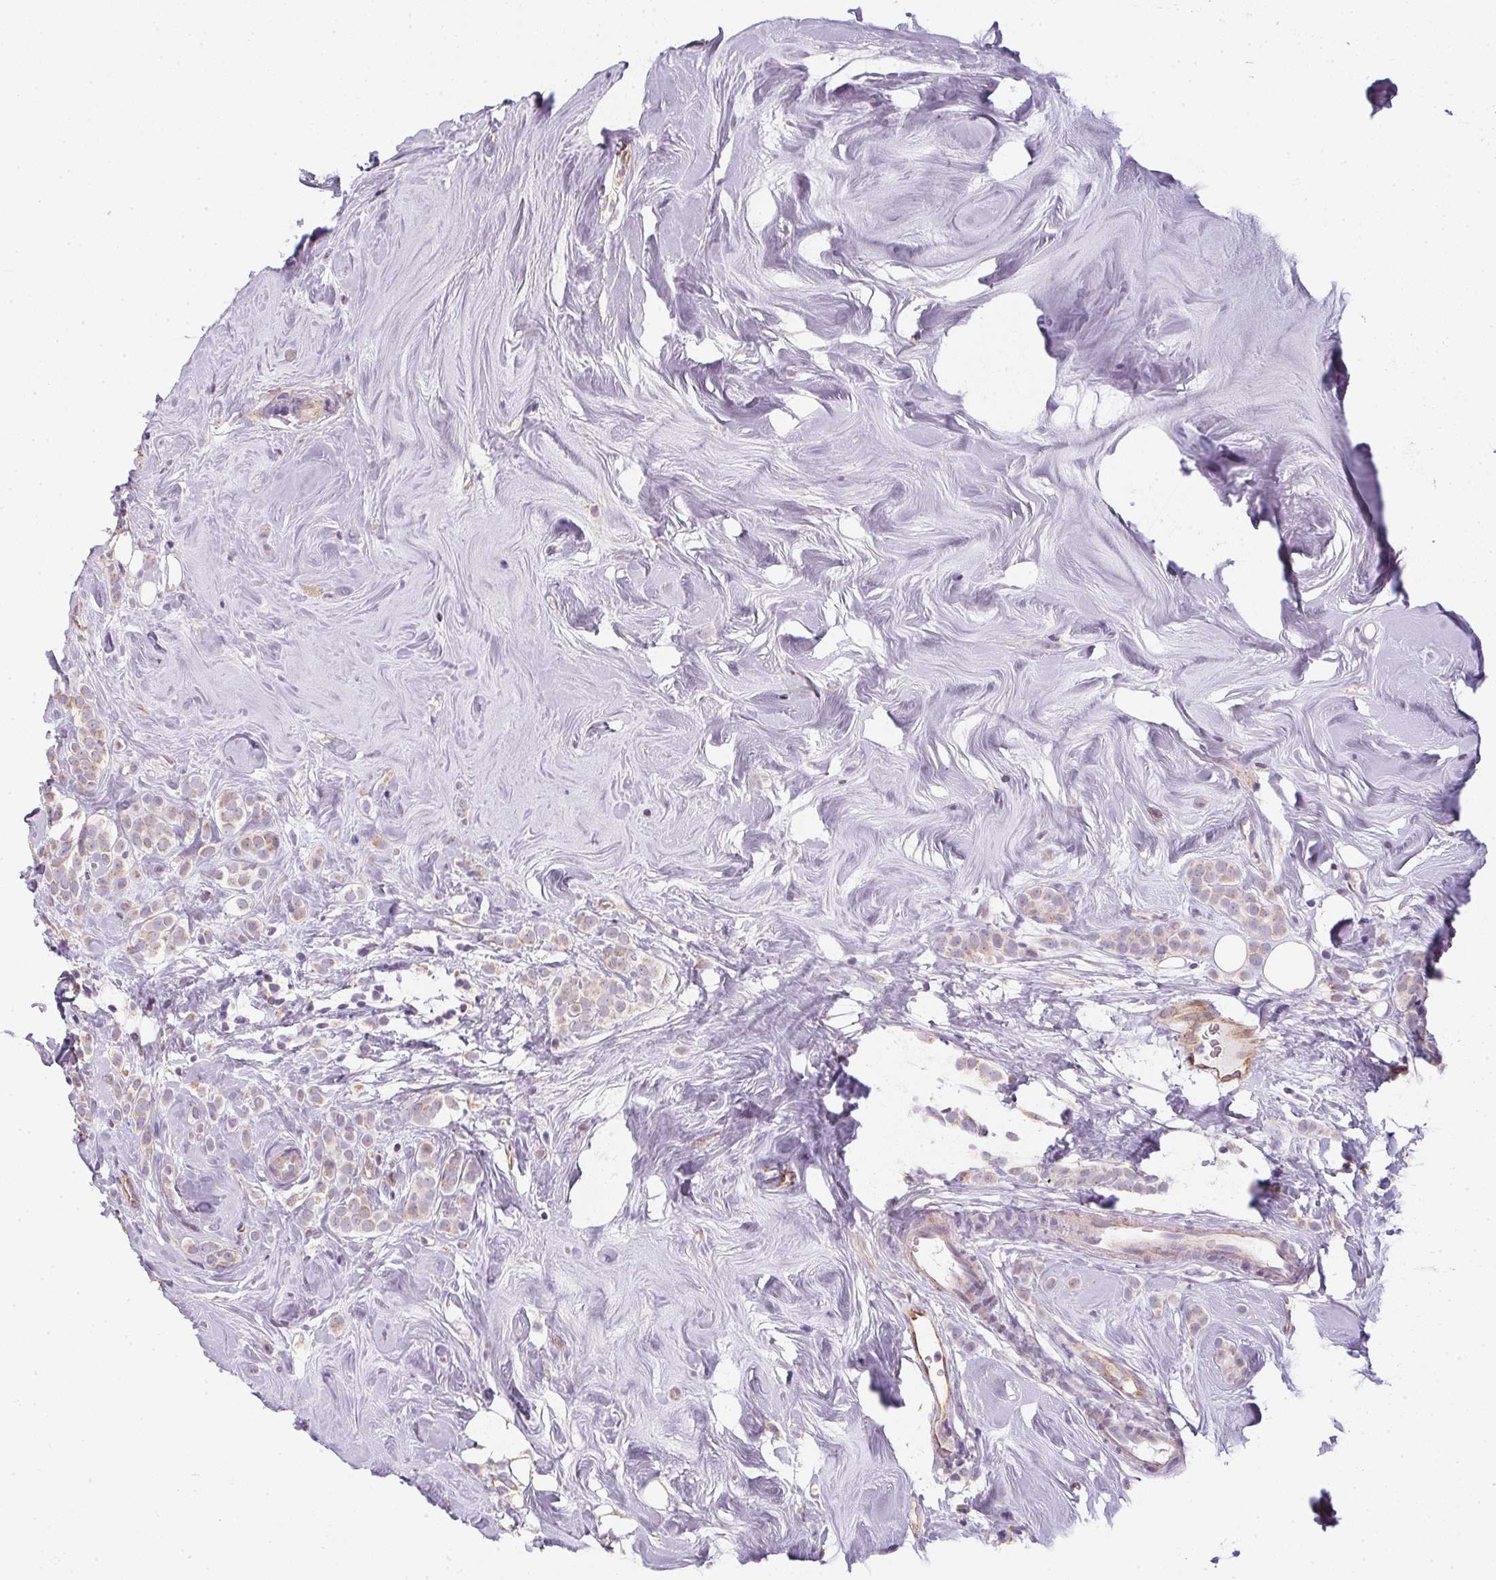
{"staining": {"intensity": "weak", "quantity": "25%-75%", "location": "cytoplasmic/membranous"}, "tissue": "breast cancer", "cell_type": "Tumor cells", "image_type": "cancer", "snomed": [{"axis": "morphology", "description": "Lobular carcinoma"}, {"axis": "topography", "description": "Breast"}], "caption": "DAB (3,3'-diaminobenzidine) immunohistochemical staining of human breast lobular carcinoma exhibits weak cytoplasmic/membranous protein expression in approximately 25%-75% of tumor cells.", "gene": "SMYD1", "patient": {"sex": "female", "age": 49}}